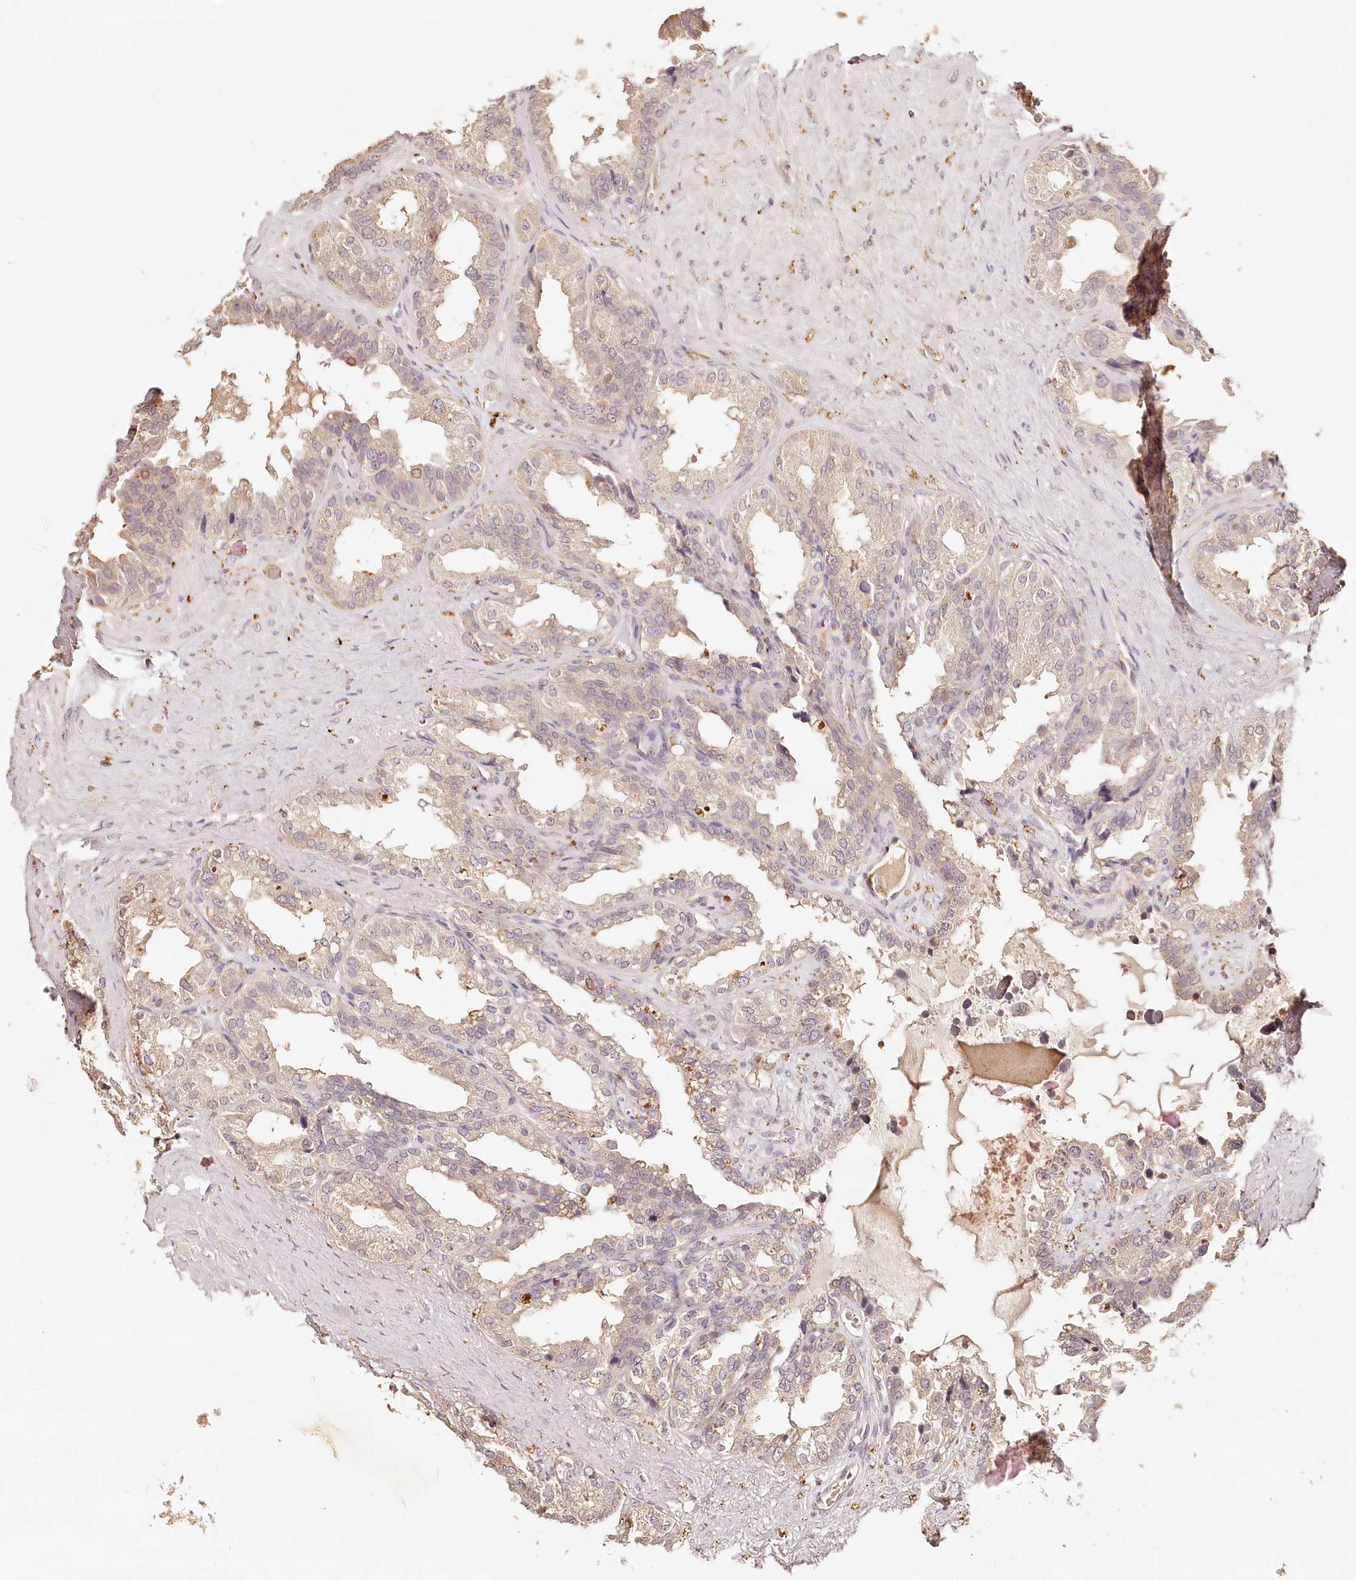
{"staining": {"intensity": "weak", "quantity": "<25%", "location": "cytoplasmic/membranous"}, "tissue": "seminal vesicle", "cell_type": "Glandular cells", "image_type": "normal", "snomed": [{"axis": "morphology", "description": "Normal tissue, NOS"}, {"axis": "topography", "description": "Seminal veicle"}], "caption": "This is an immunohistochemistry histopathology image of unremarkable human seminal vesicle. There is no staining in glandular cells.", "gene": "SYNGR1", "patient": {"sex": "male", "age": 80}}